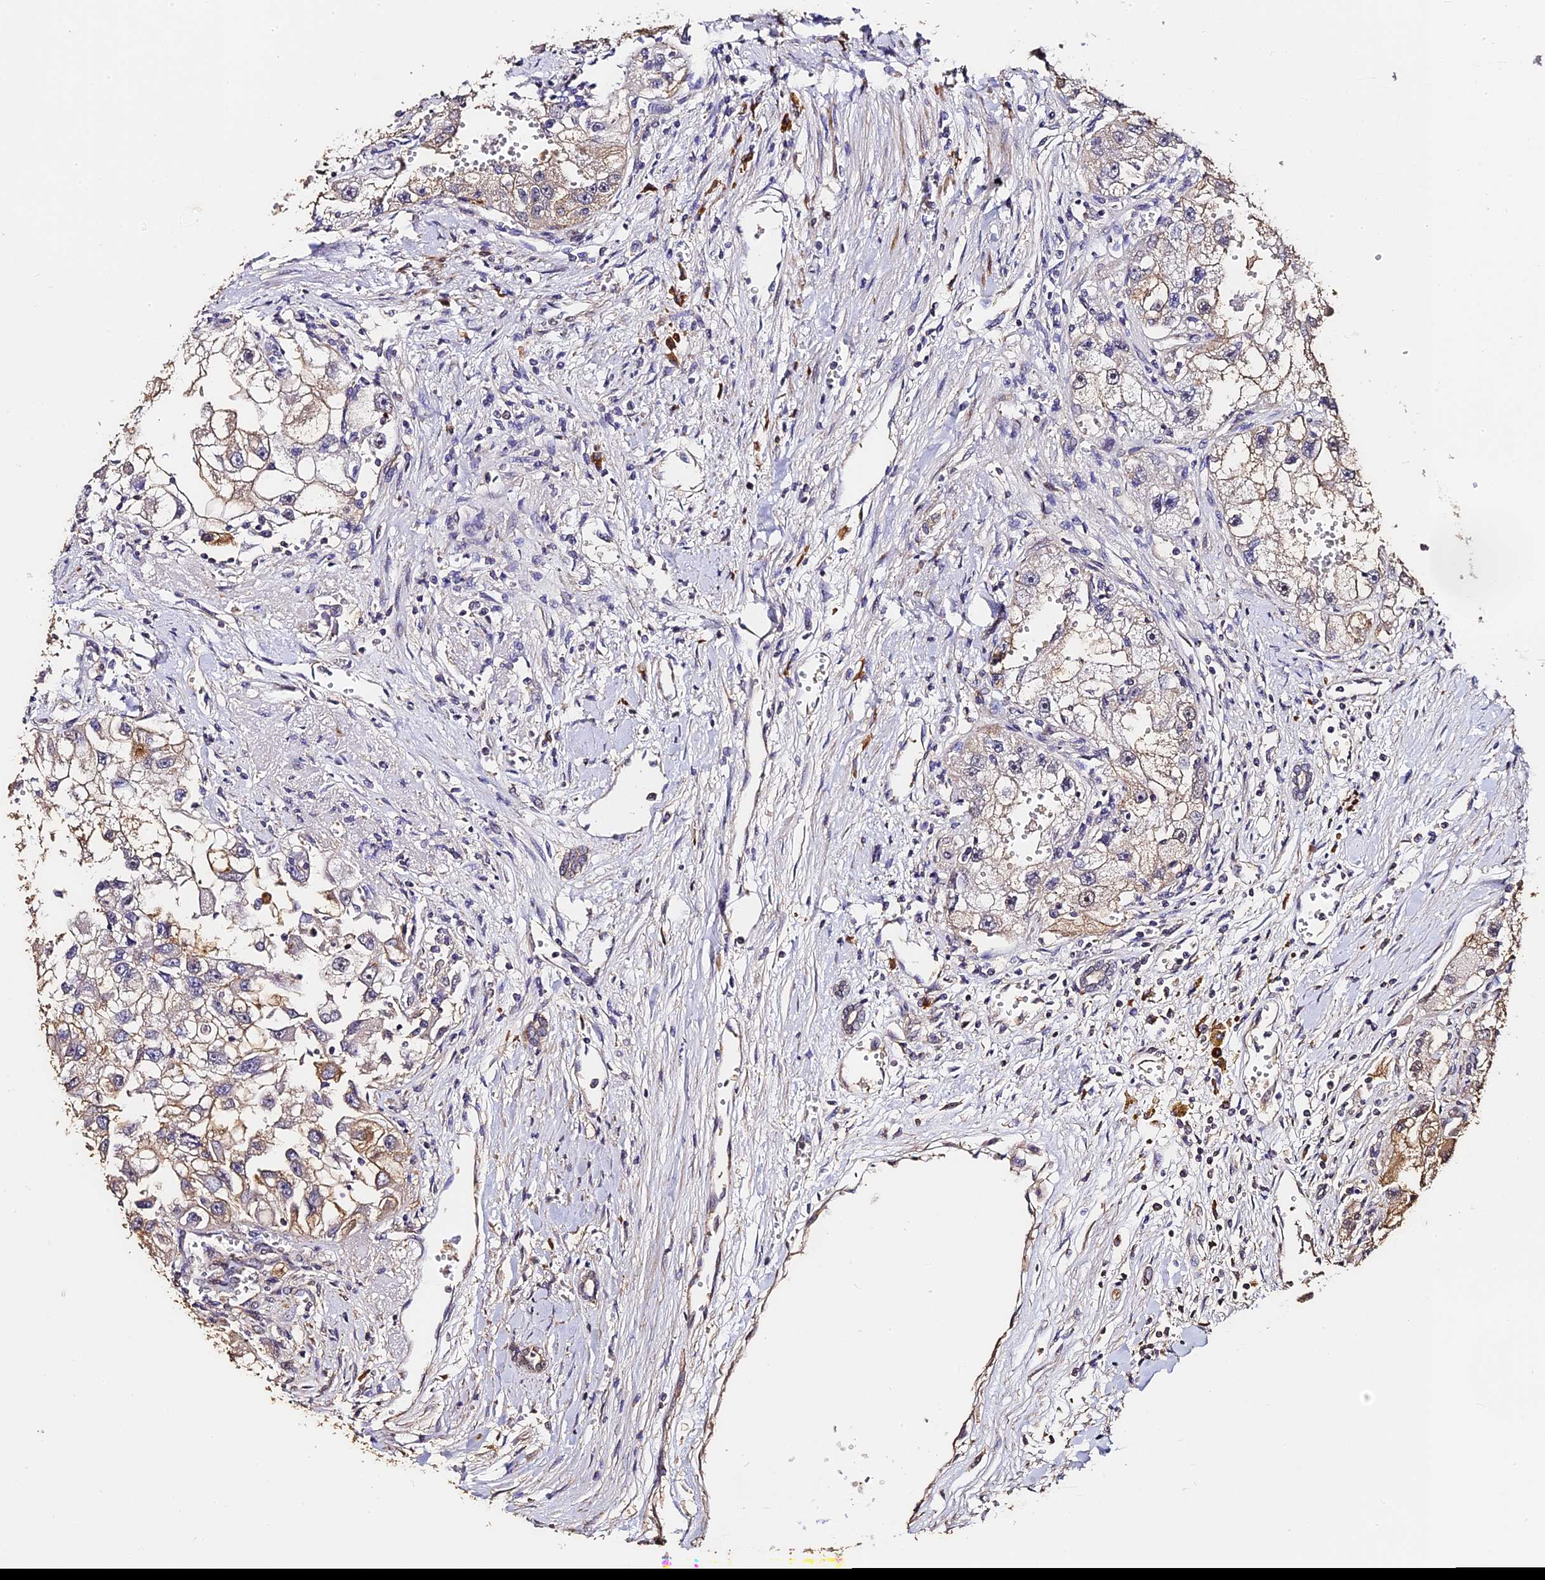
{"staining": {"intensity": "moderate", "quantity": "<25%", "location": "cytoplasmic/membranous"}, "tissue": "renal cancer", "cell_type": "Tumor cells", "image_type": "cancer", "snomed": [{"axis": "morphology", "description": "Adenocarcinoma, NOS"}, {"axis": "topography", "description": "Kidney"}], "caption": "DAB immunohistochemical staining of renal adenocarcinoma reveals moderate cytoplasmic/membranous protein expression in about <25% of tumor cells.", "gene": "SLC11A1", "patient": {"sex": "male", "age": 63}}